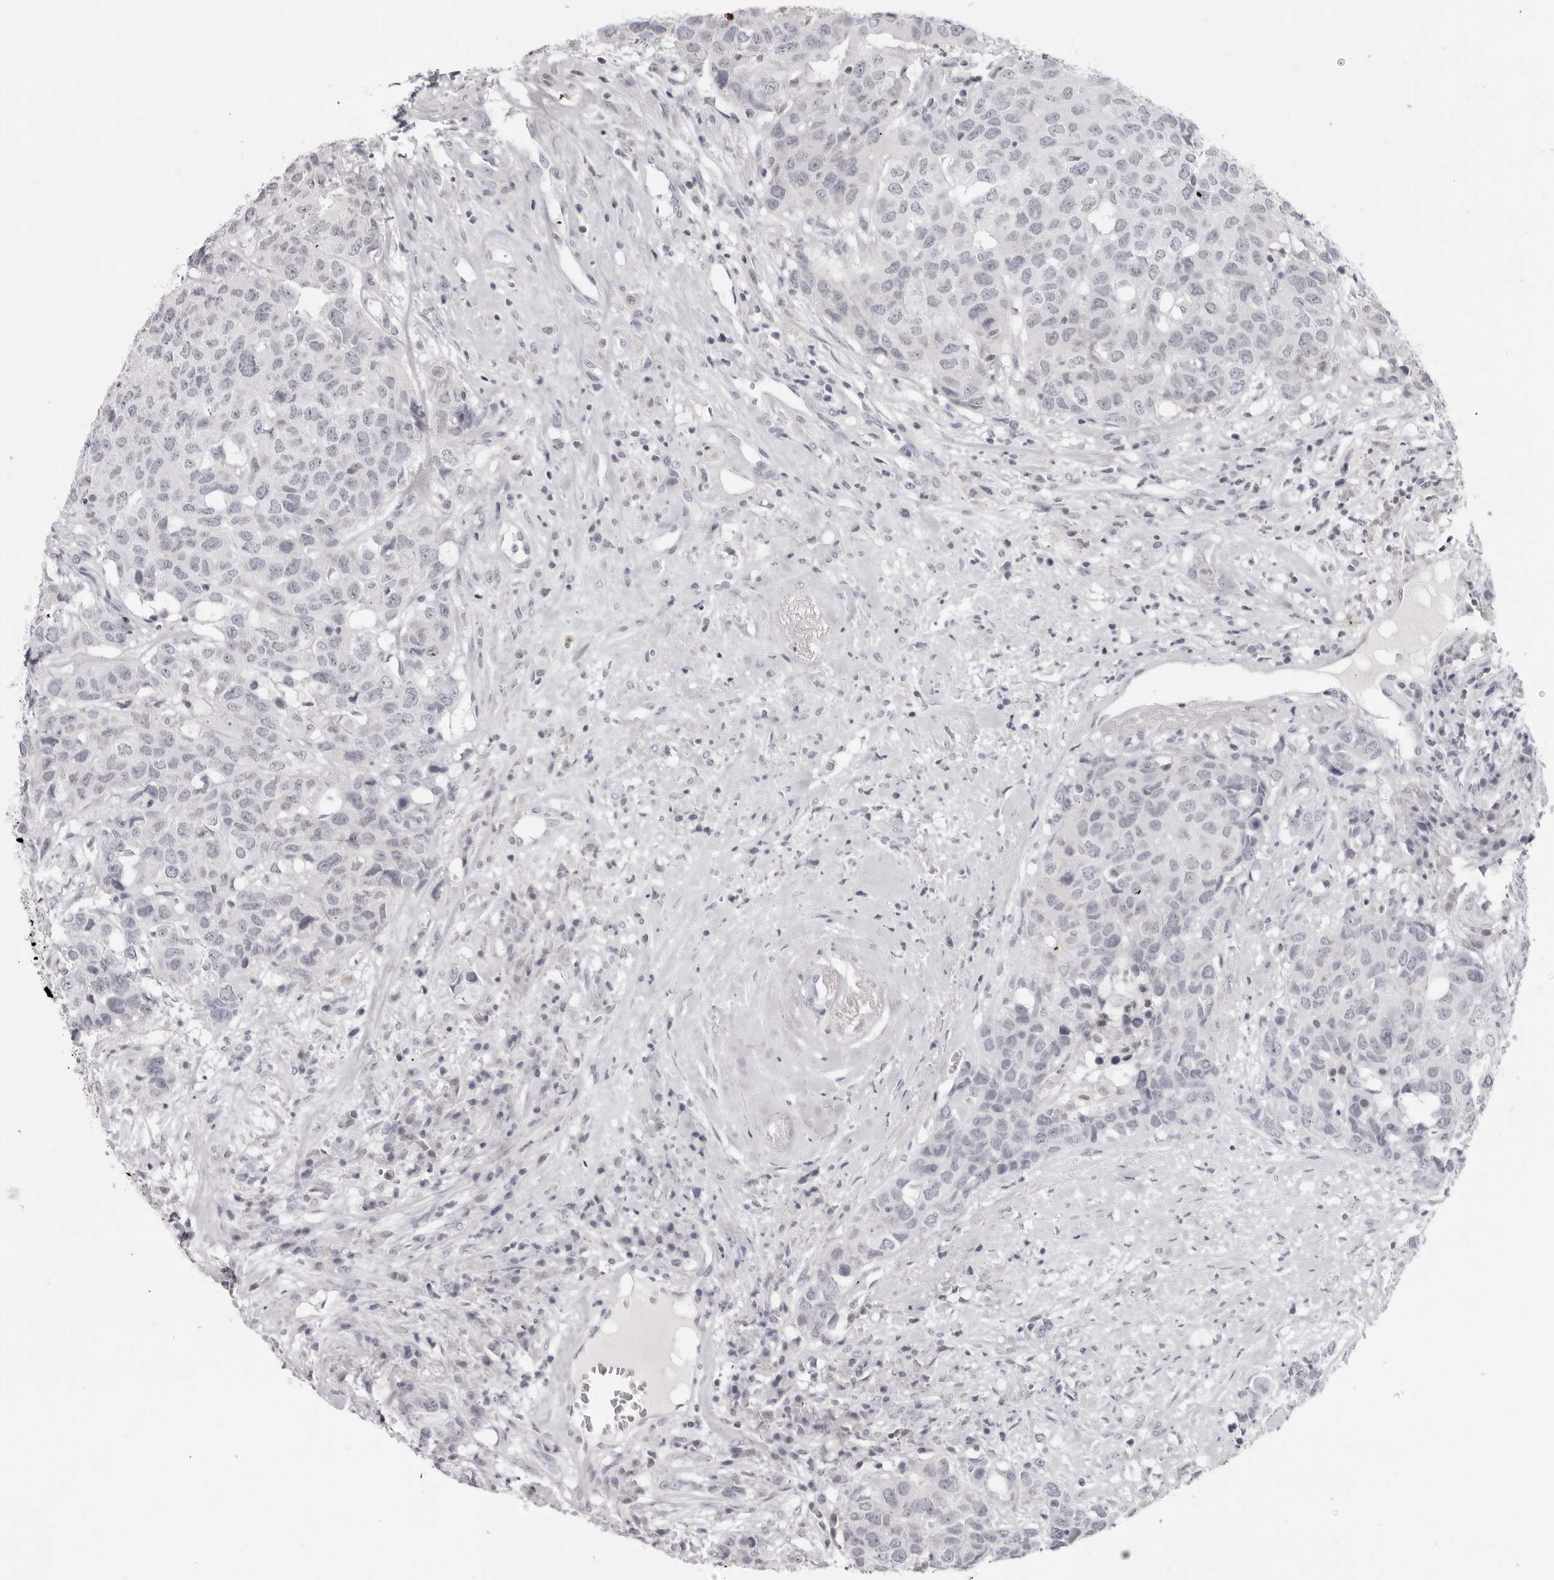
{"staining": {"intensity": "negative", "quantity": "none", "location": "none"}, "tissue": "head and neck cancer", "cell_type": "Tumor cells", "image_type": "cancer", "snomed": [{"axis": "morphology", "description": "Squamous cell carcinoma, NOS"}, {"axis": "topography", "description": "Head-Neck"}], "caption": "The micrograph reveals no staining of tumor cells in head and neck squamous cell carcinoma.", "gene": "ACP6", "patient": {"sex": "male", "age": 66}}